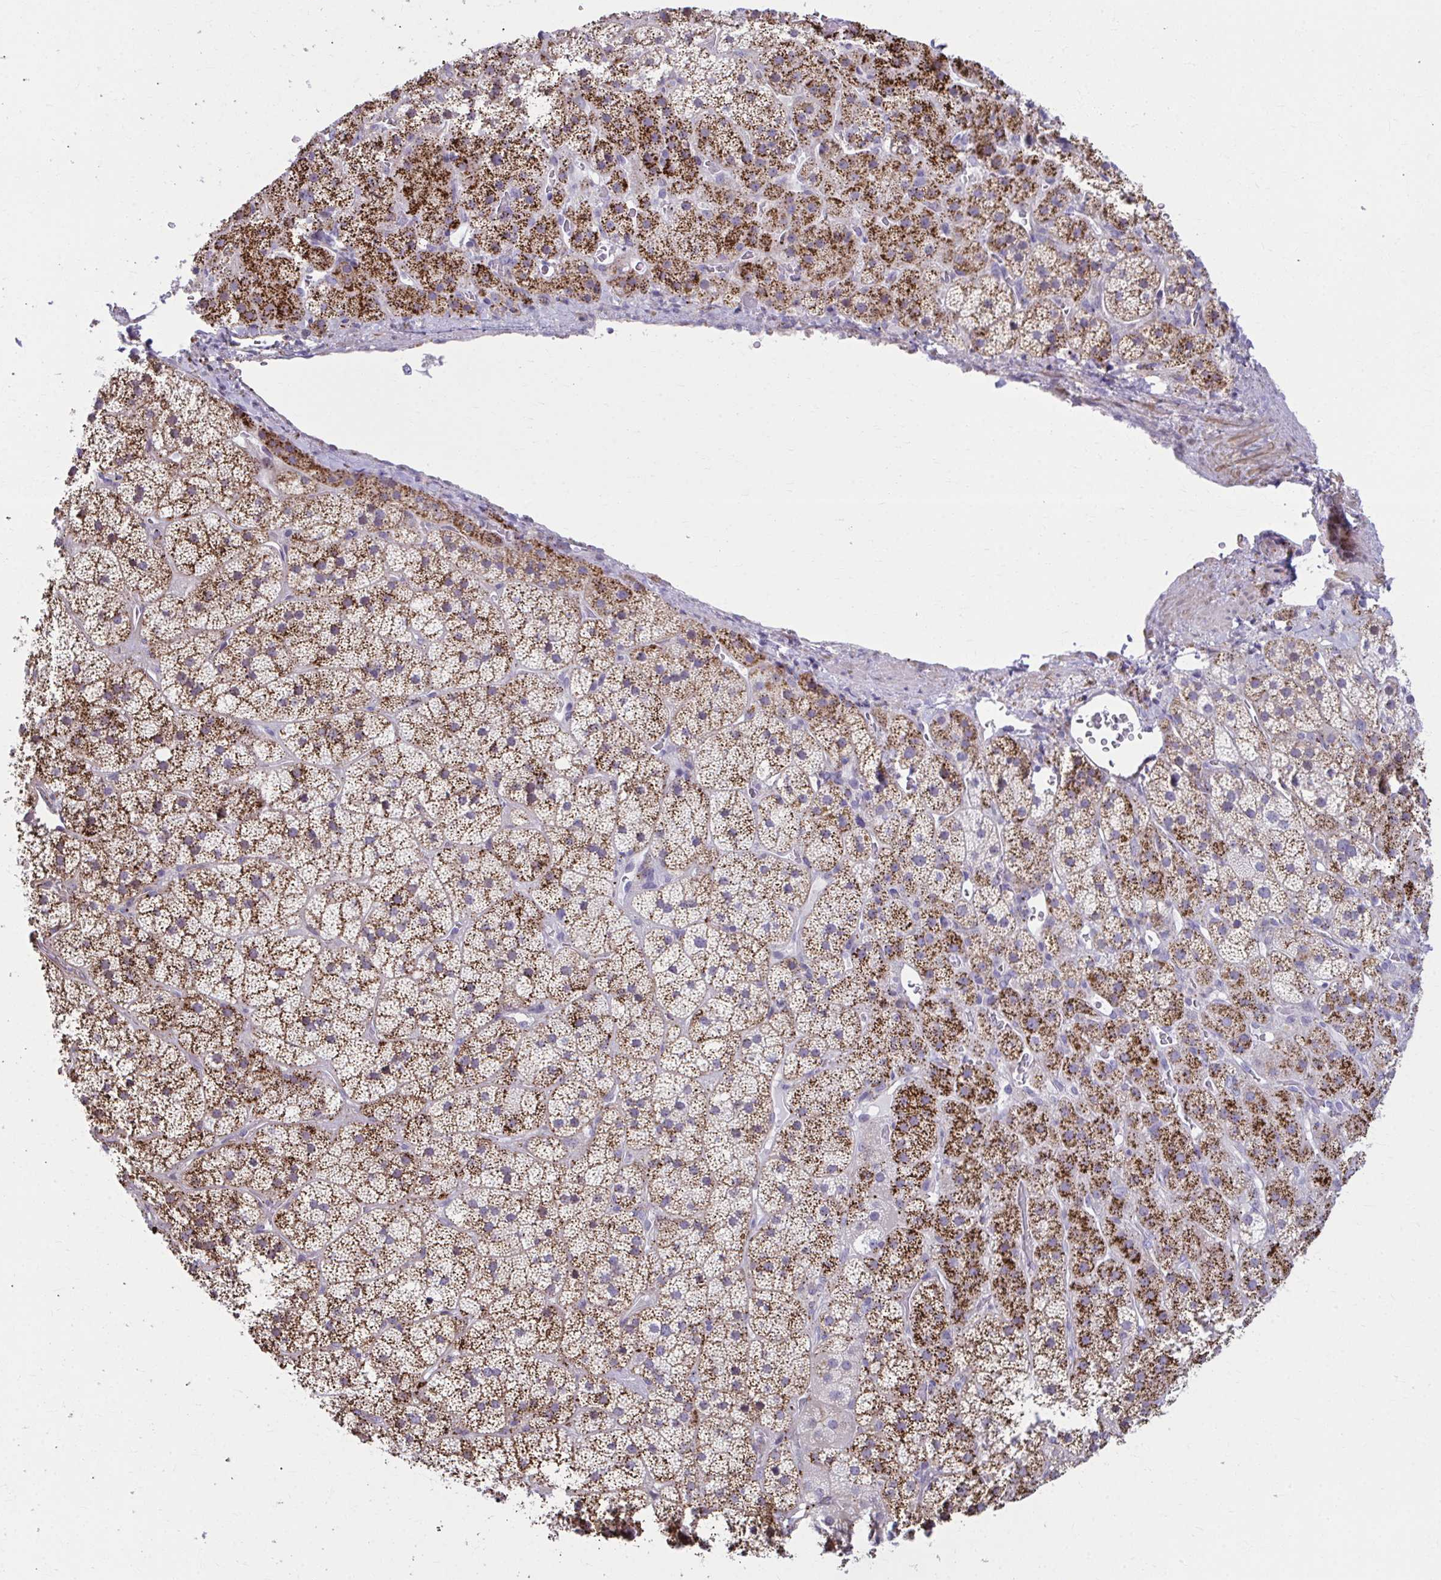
{"staining": {"intensity": "strong", "quantity": ">75%", "location": "cytoplasmic/membranous"}, "tissue": "adrenal gland", "cell_type": "Glandular cells", "image_type": "normal", "snomed": [{"axis": "morphology", "description": "Normal tissue, NOS"}, {"axis": "topography", "description": "Adrenal gland"}], "caption": "Normal adrenal gland was stained to show a protein in brown. There is high levels of strong cytoplasmic/membranous positivity in approximately >75% of glandular cells.", "gene": "LRRC4B", "patient": {"sex": "male", "age": 57}}